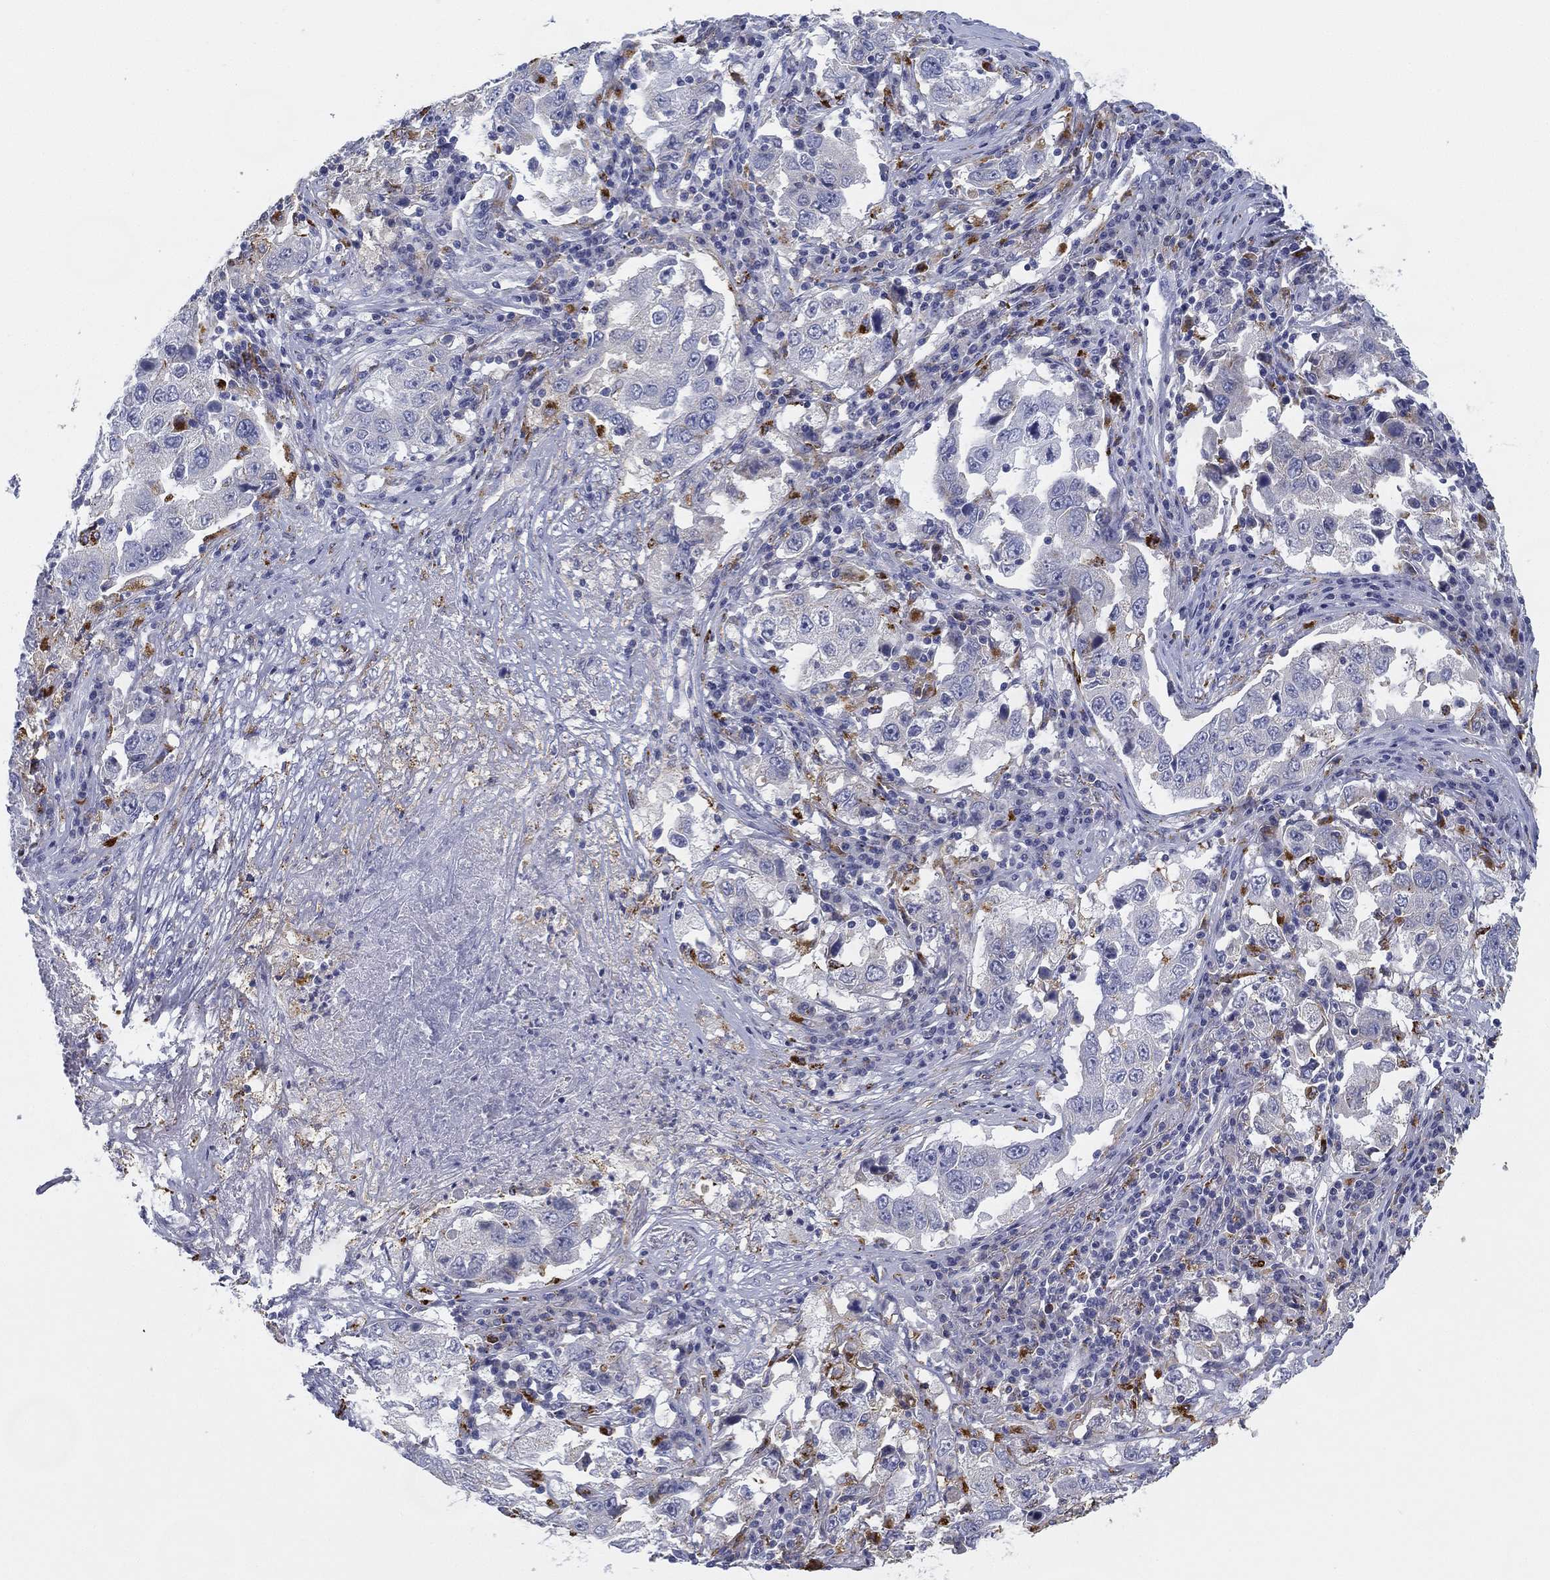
{"staining": {"intensity": "negative", "quantity": "none", "location": "none"}, "tissue": "lung cancer", "cell_type": "Tumor cells", "image_type": "cancer", "snomed": [{"axis": "morphology", "description": "Adenocarcinoma, NOS"}, {"axis": "topography", "description": "Lung"}], "caption": "There is no significant expression in tumor cells of lung cancer (adenocarcinoma).", "gene": "NPC2", "patient": {"sex": "male", "age": 73}}